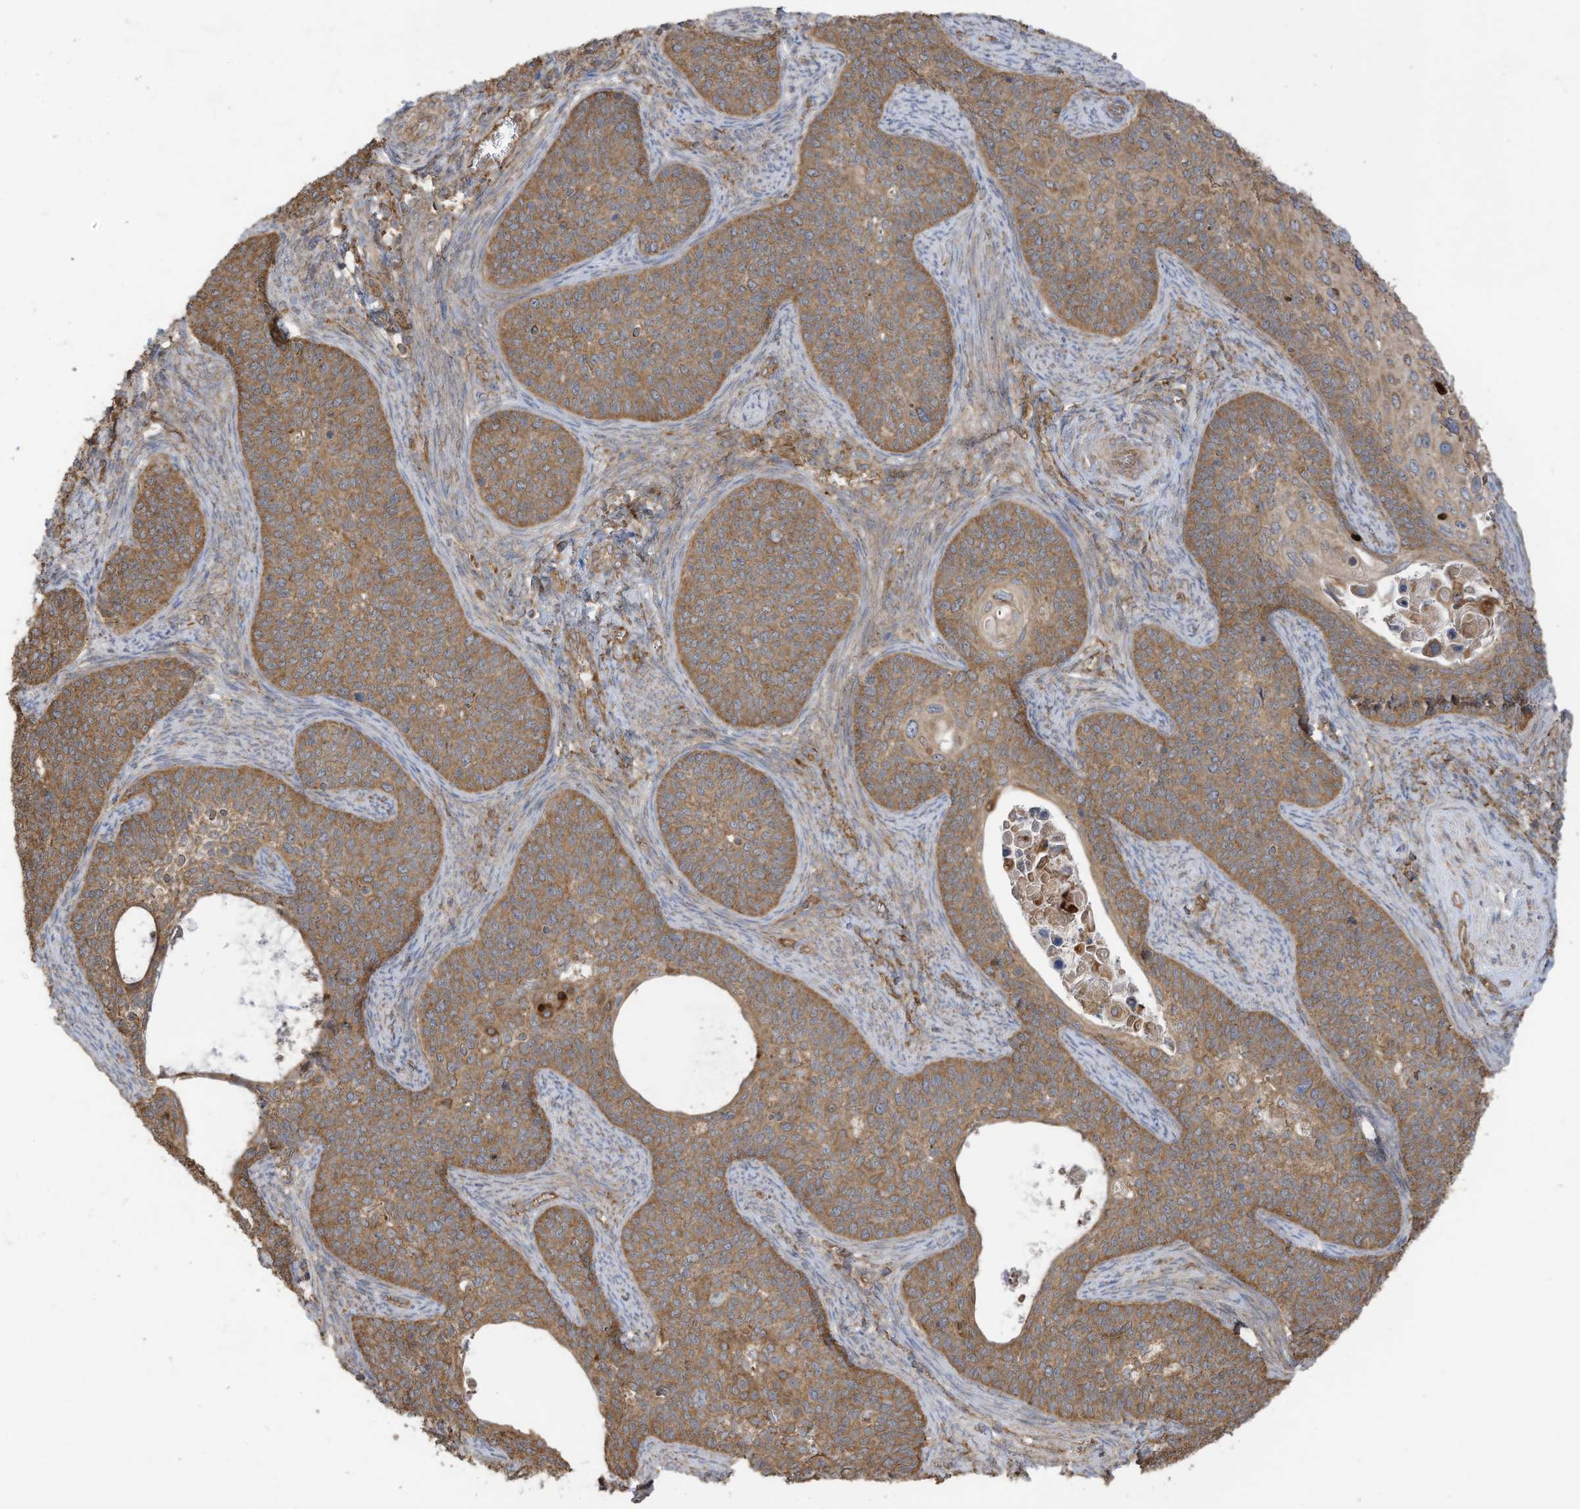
{"staining": {"intensity": "moderate", "quantity": ">75%", "location": "cytoplasmic/membranous"}, "tissue": "cervical cancer", "cell_type": "Tumor cells", "image_type": "cancer", "snomed": [{"axis": "morphology", "description": "Squamous cell carcinoma, NOS"}, {"axis": "topography", "description": "Cervix"}], "caption": "Moderate cytoplasmic/membranous positivity for a protein is present in approximately >75% of tumor cells of squamous cell carcinoma (cervical) using immunohistochemistry (IHC).", "gene": "CGAS", "patient": {"sex": "female", "age": 33}}